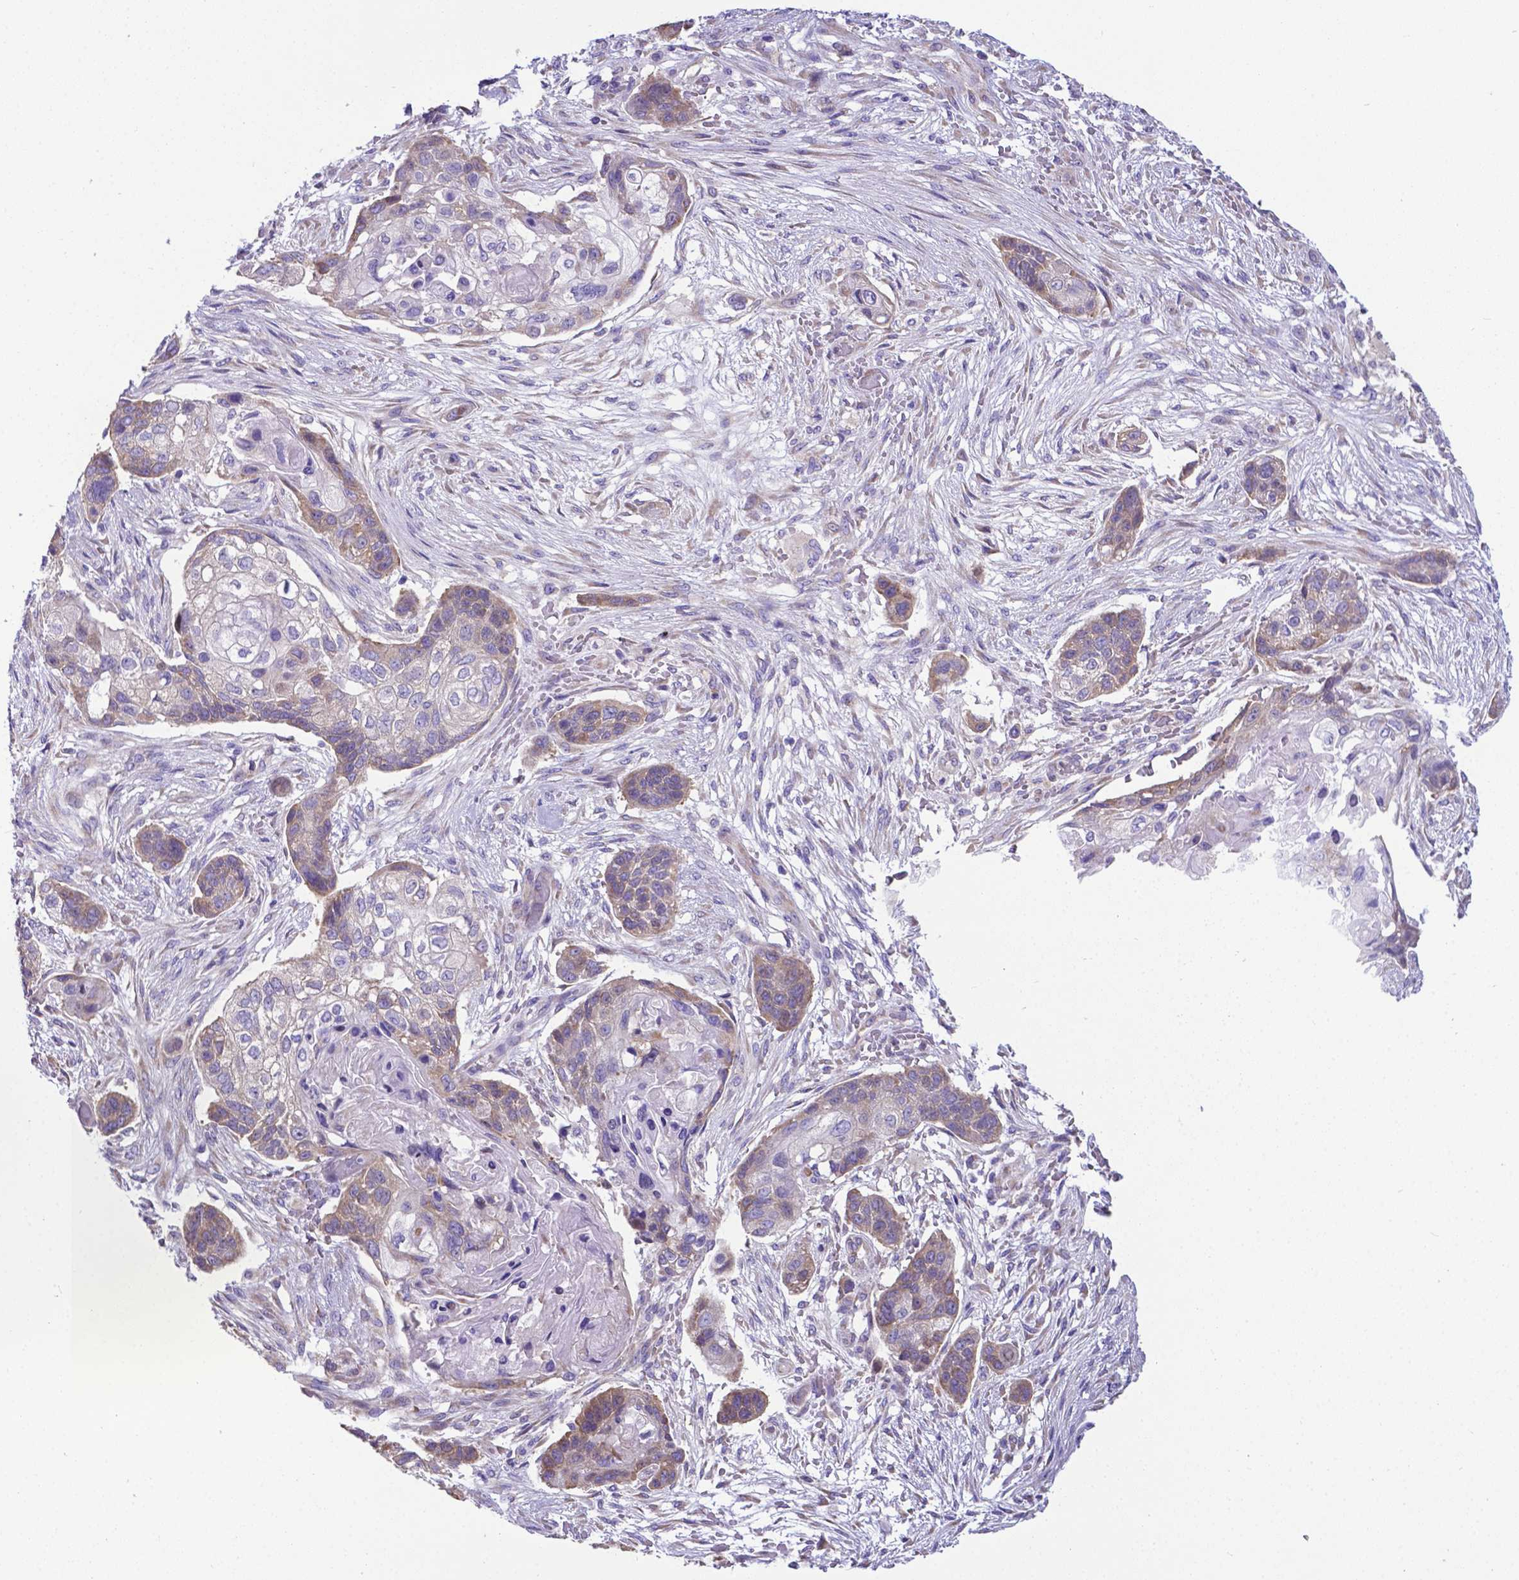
{"staining": {"intensity": "moderate", "quantity": ">75%", "location": "cytoplasmic/membranous"}, "tissue": "lung cancer", "cell_type": "Tumor cells", "image_type": "cancer", "snomed": [{"axis": "morphology", "description": "Squamous cell carcinoma, NOS"}, {"axis": "topography", "description": "Lung"}], "caption": "About >75% of tumor cells in squamous cell carcinoma (lung) show moderate cytoplasmic/membranous protein expression as visualized by brown immunohistochemical staining.", "gene": "RPL6", "patient": {"sex": "male", "age": 69}}